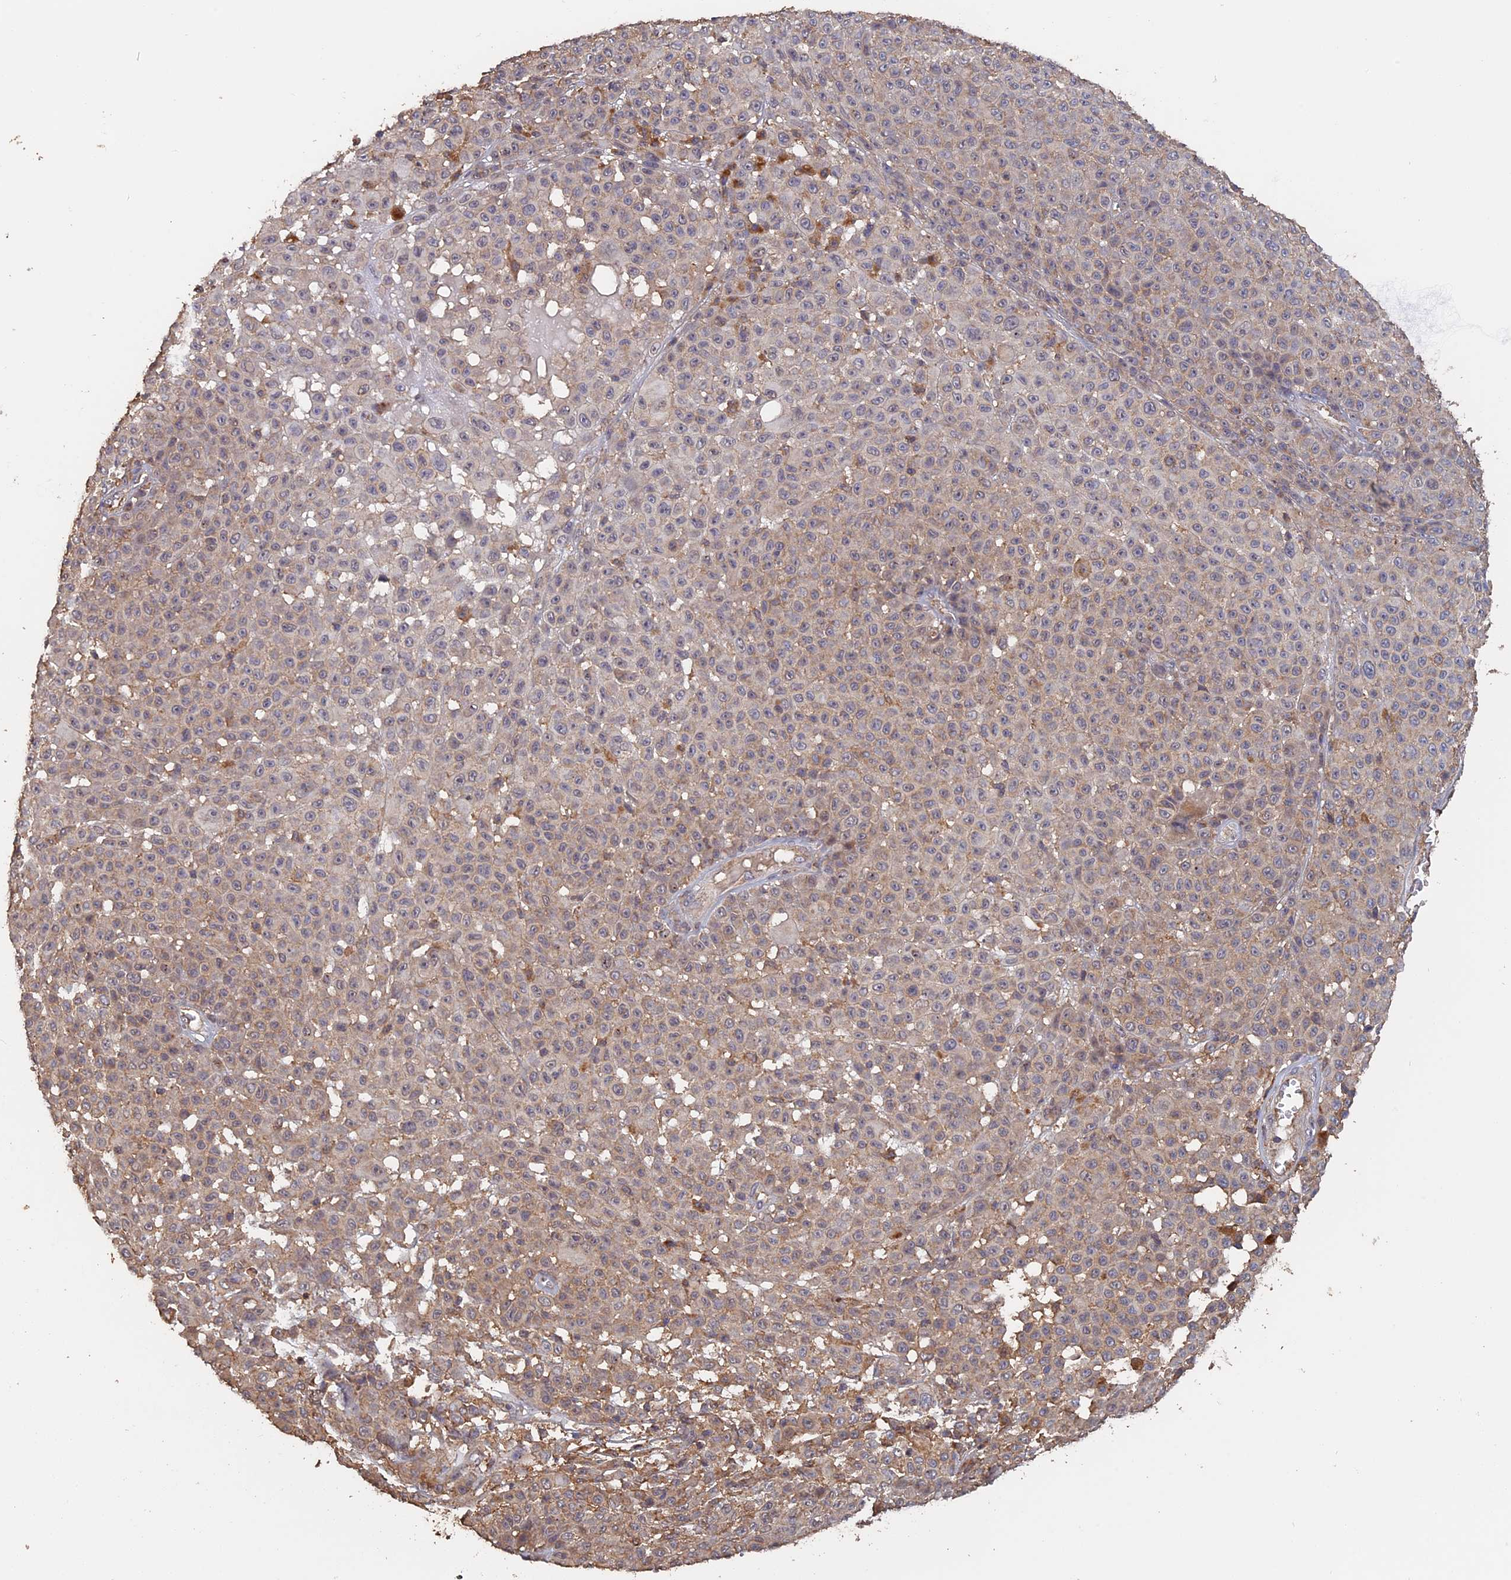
{"staining": {"intensity": "weak", "quantity": "25%-75%", "location": "cytoplasmic/membranous"}, "tissue": "melanoma", "cell_type": "Tumor cells", "image_type": "cancer", "snomed": [{"axis": "morphology", "description": "Malignant melanoma, NOS"}, {"axis": "topography", "description": "Skin"}], "caption": "Protein staining by immunohistochemistry demonstrates weak cytoplasmic/membranous staining in about 25%-75% of tumor cells in melanoma. (DAB IHC with brightfield microscopy, high magnification).", "gene": "PIGQ", "patient": {"sex": "female", "age": 94}}